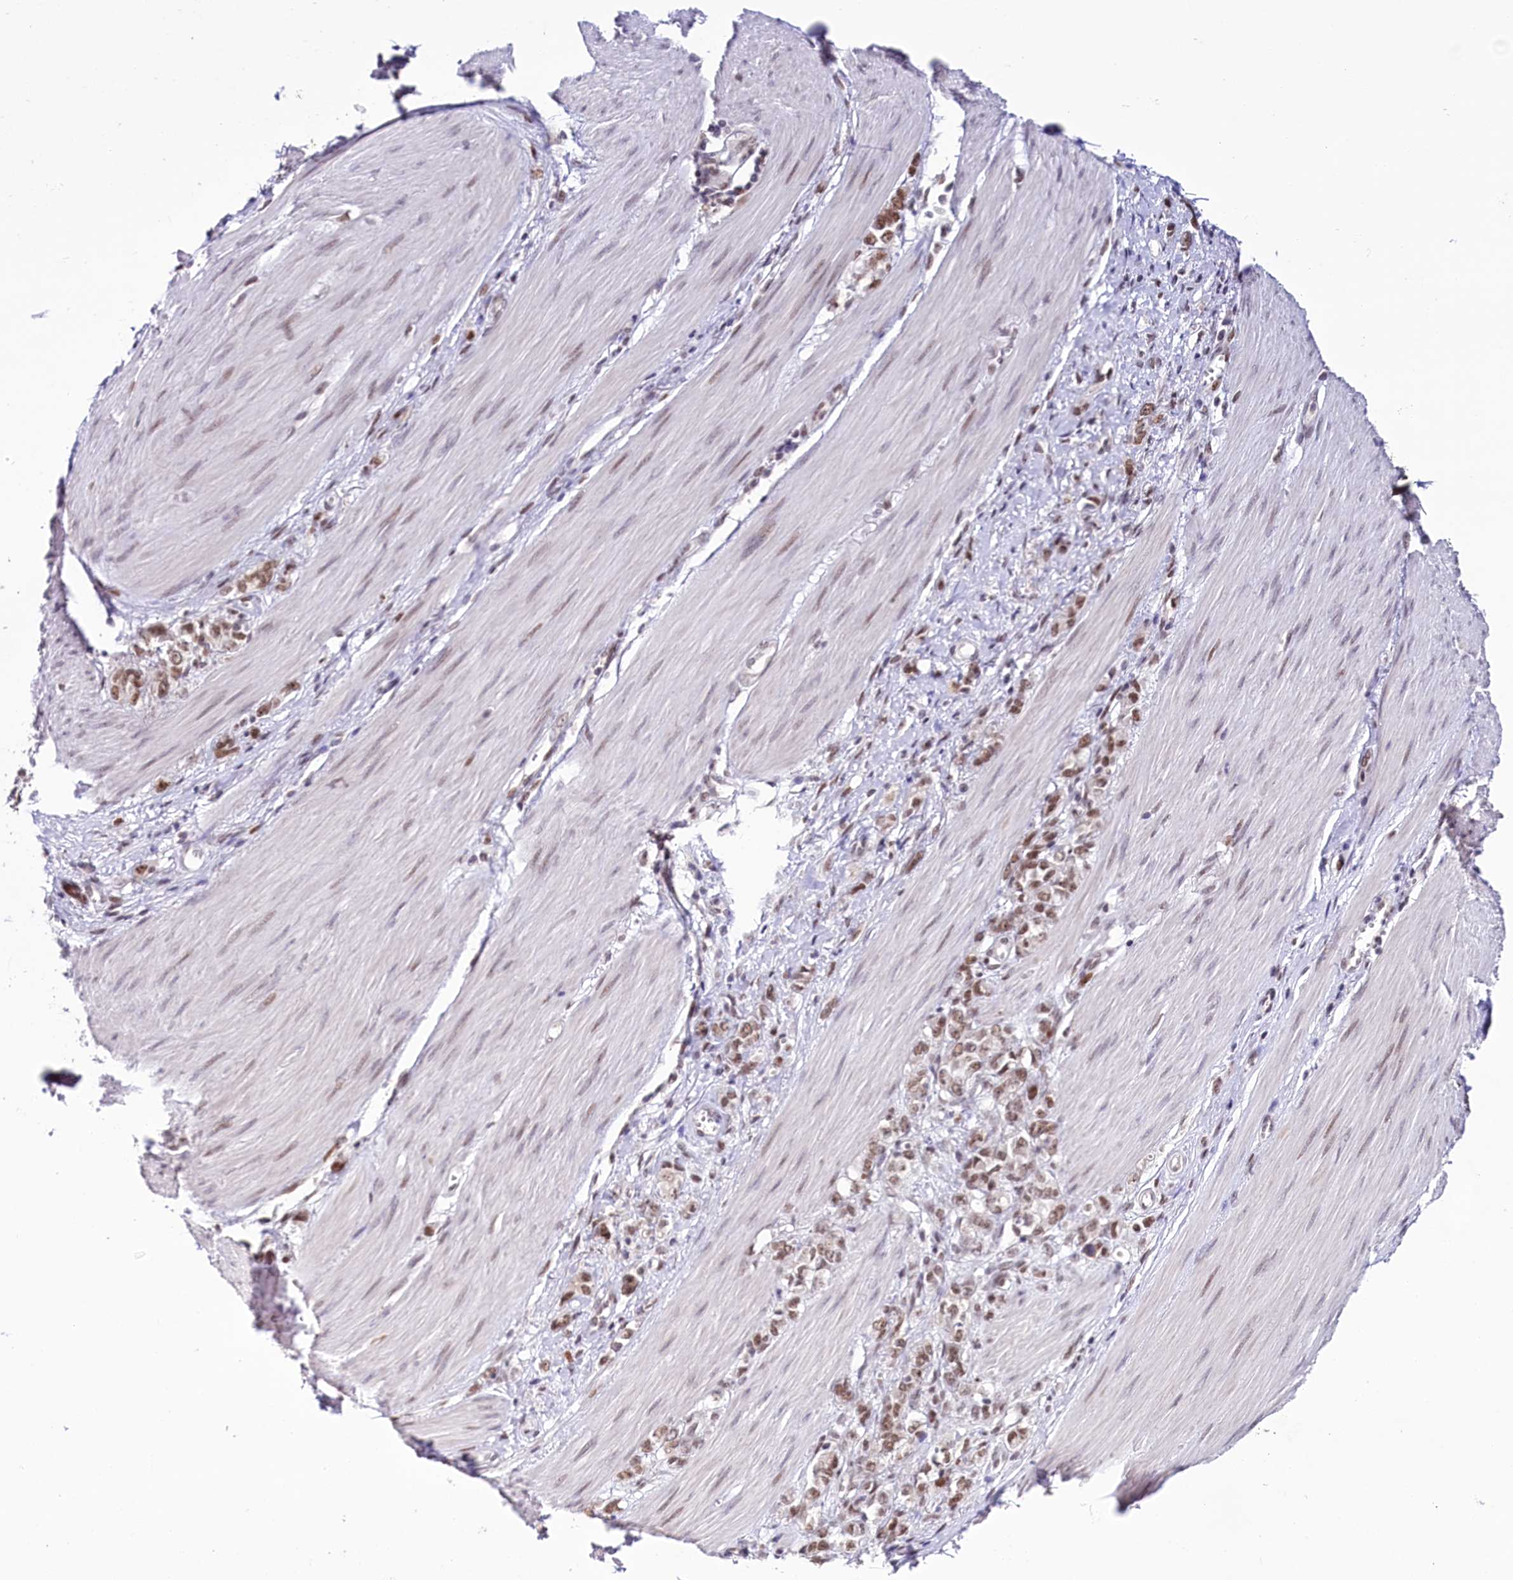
{"staining": {"intensity": "moderate", "quantity": ">75%", "location": "nuclear"}, "tissue": "stomach cancer", "cell_type": "Tumor cells", "image_type": "cancer", "snomed": [{"axis": "morphology", "description": "Adenocarcinoma, NOS"}, {"axis": "topography", "description": "Stomach"}], "caption": "A brown stain shows moderate nuclear positivity of a protein in adenocarcinoma (stomach) tumor cells.", "gene": "SCAF11", "patient": {"sex": "female", "age": 76}}